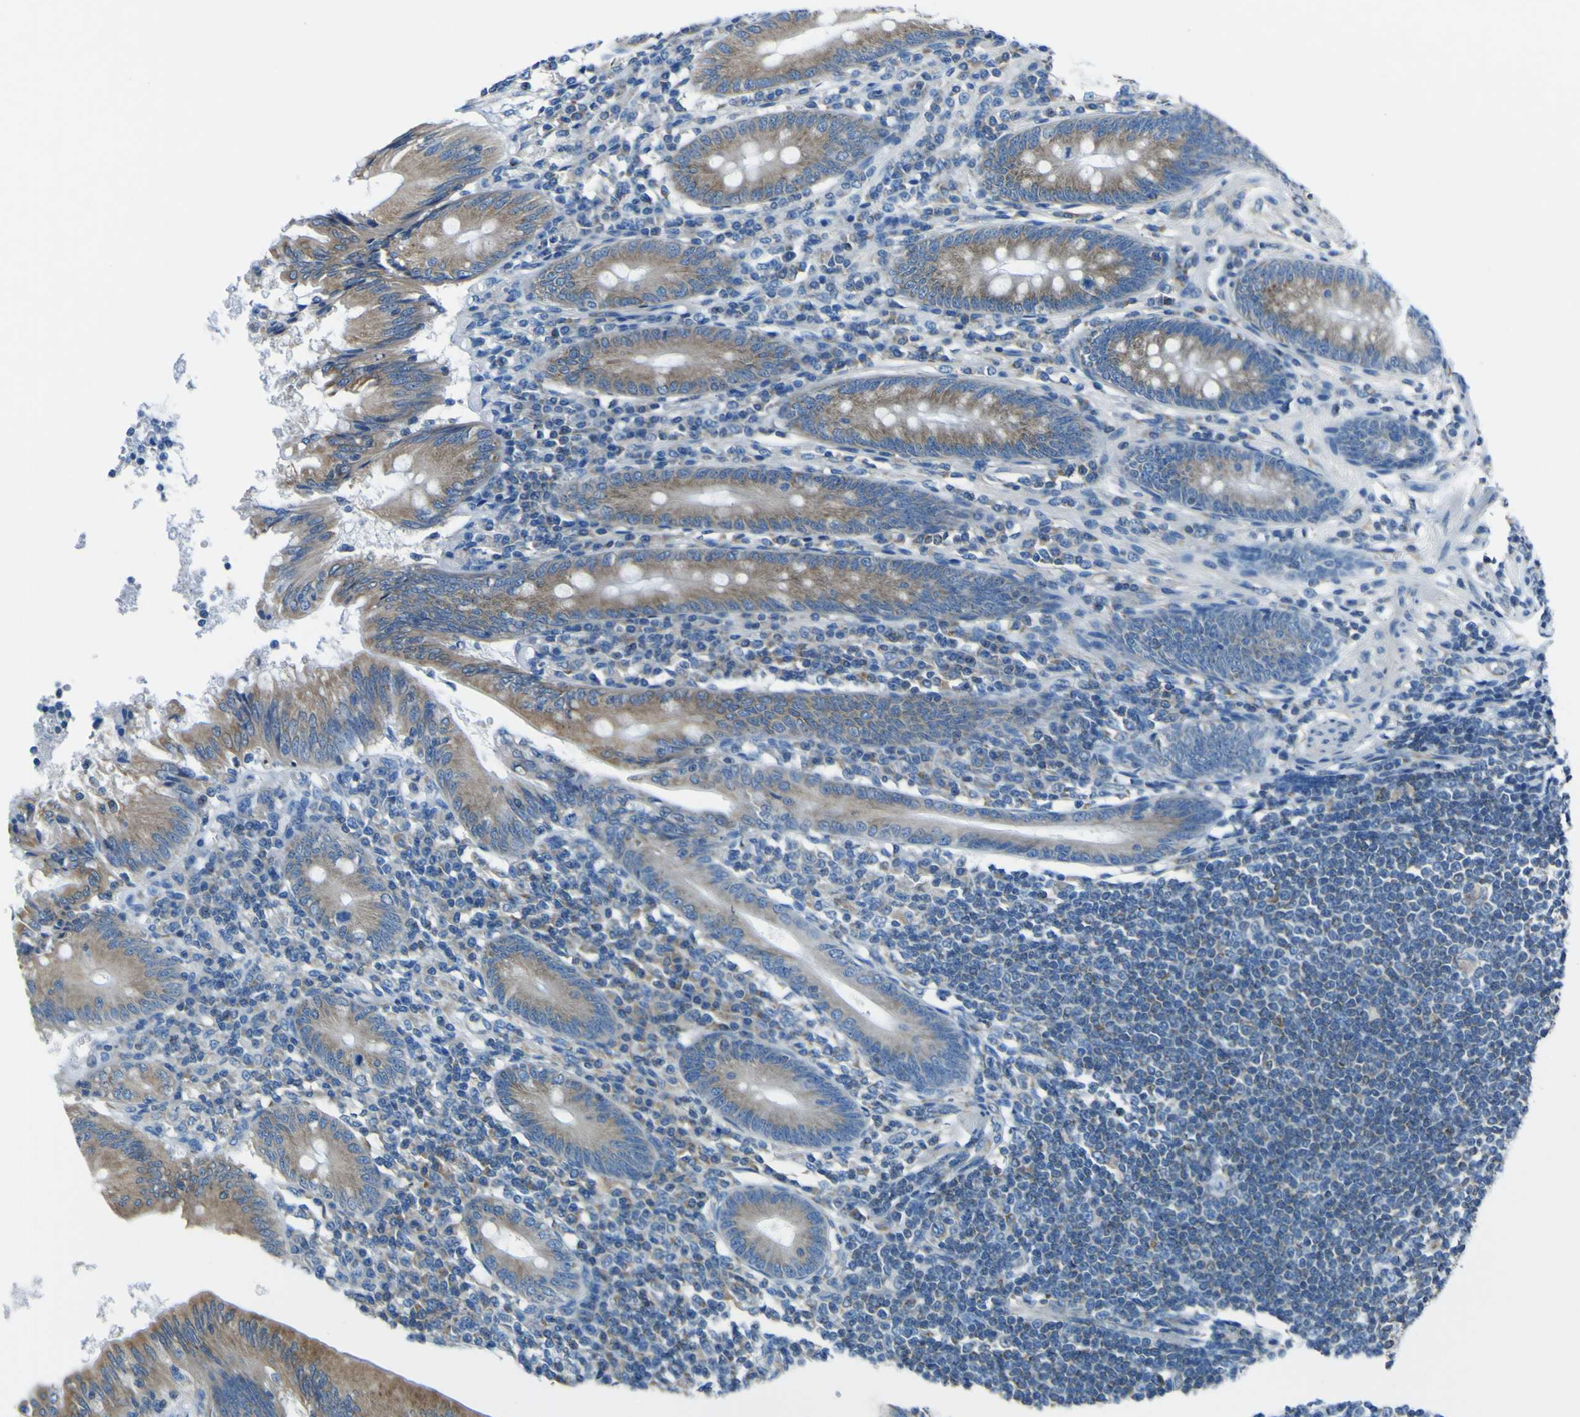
{"staining": {"intensity": "moderate", "quantity": ">75%", "location": "cytoplasmic/membranous"}, "tissue": "appendix", "cell_type": "Glandular cells", "image_type": "normal", "snomed": [{"axis": "morphology", "description": "Normal tissue, NOS"}, {"axis": "morphology", "description": "Inflammation, NOS"}, {"axis": "topography", "description": "Appendix"}], "caption": "Appendix stained with immunohistochemistry (IHC) reveals moderate cytoplasmic/membranous expression in about >75% of glandular cells. The staining was performed using DAB to visualize the protein expression in brown, while the nuclei were stained in blue with hematoxylin (Magnification: 20x).", "gene": "STIM1", "patient": {"sex": "male", "age": 46}}